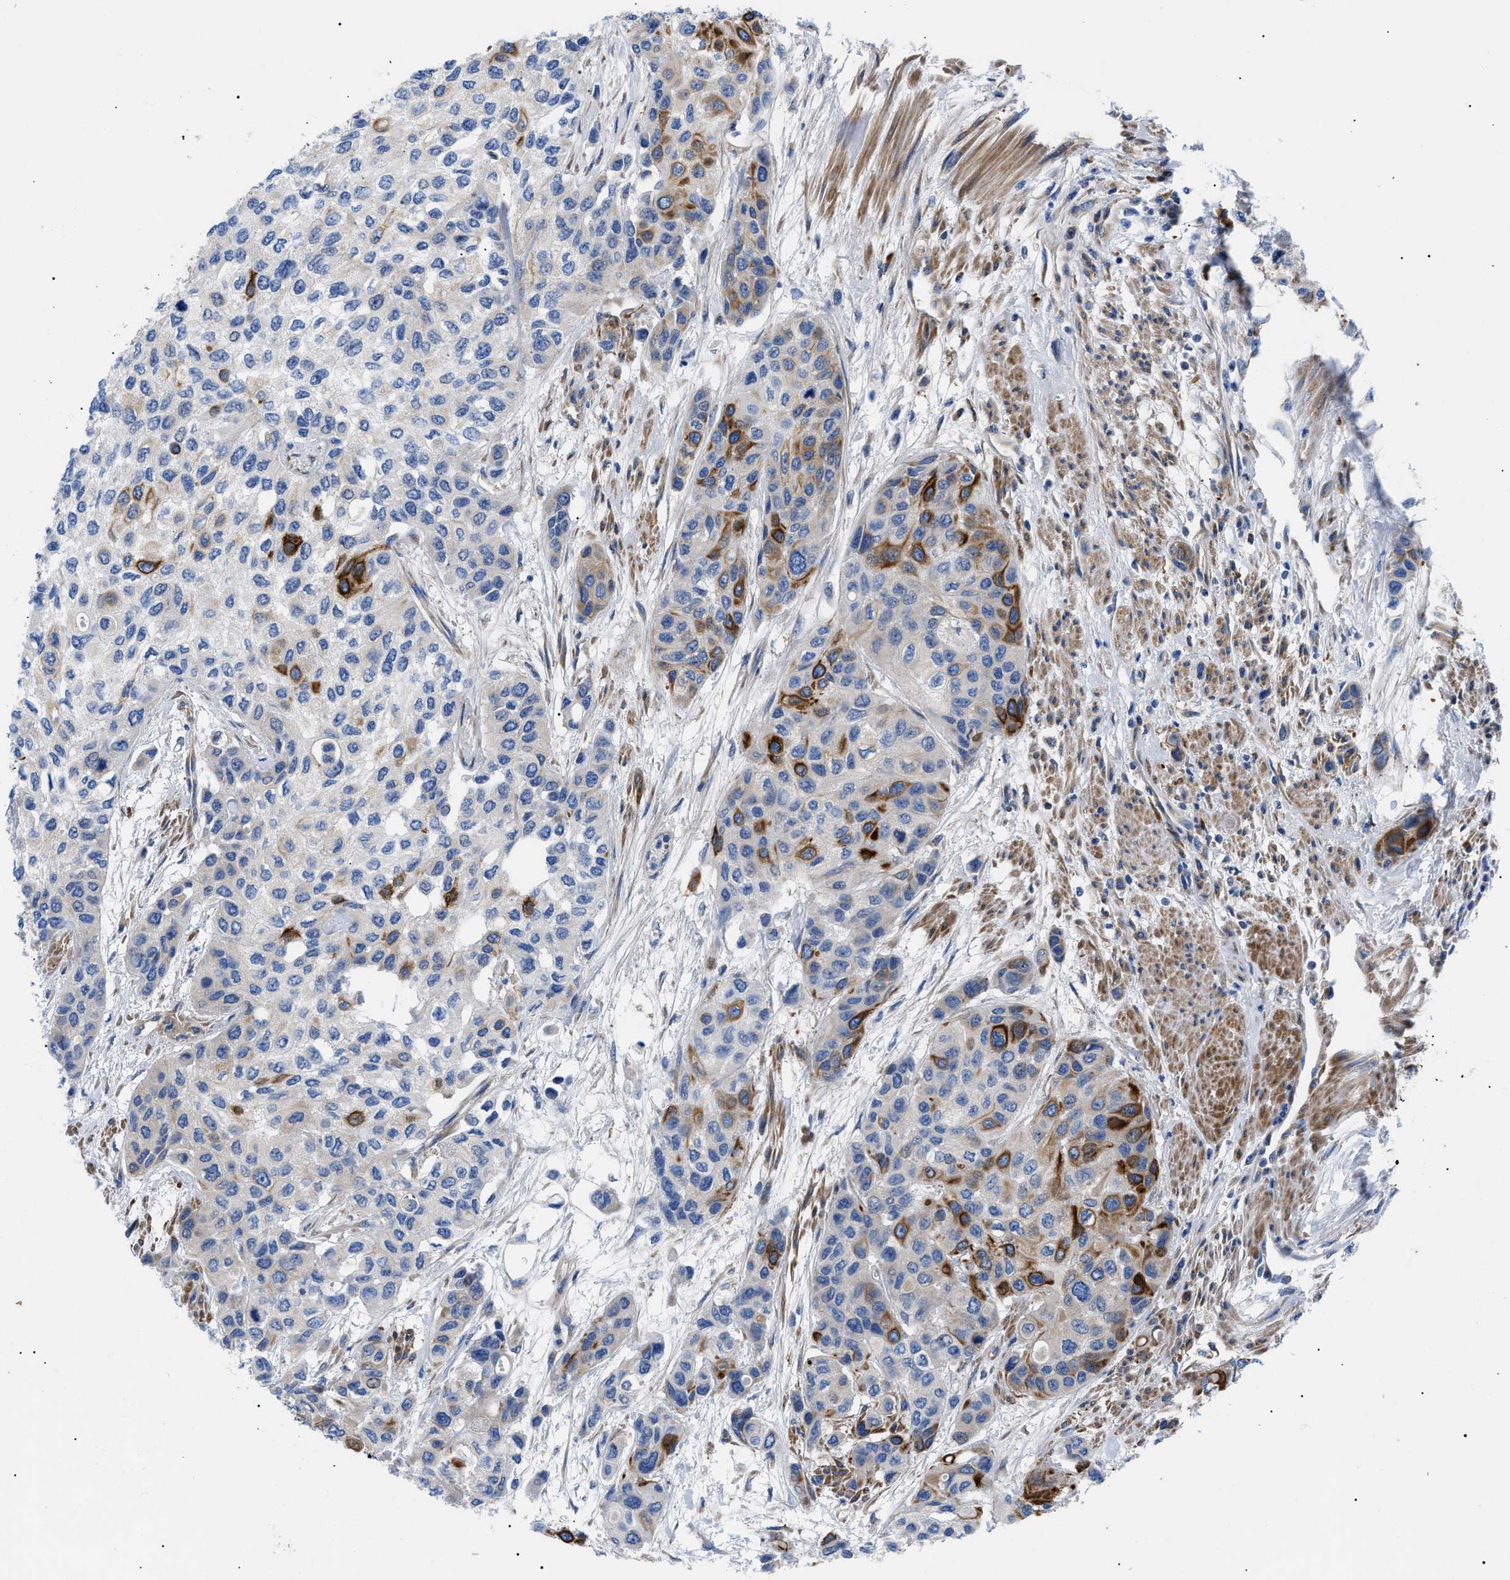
{"staining": {"intensity": "strong", "quantity": "<25%", "location": "cytoplasmic/membranous"}, "tissue": "urothelial cancer", "cell_type": "Tumor cells", "image_type": "cancer", "snomed": [{"axis": "morphology", "description": "Urothelial carcinoma, High grade"}, {"axis": "topography", "description": "Urinary bladder"}], "caption": "Protein staining exhibits strong cytoplasmic/membranous staining in approximately <25% of tumor cells in urothelial cancer.", "gene": "HSPB8", "patient": {"sex": "female", "age": 56}}